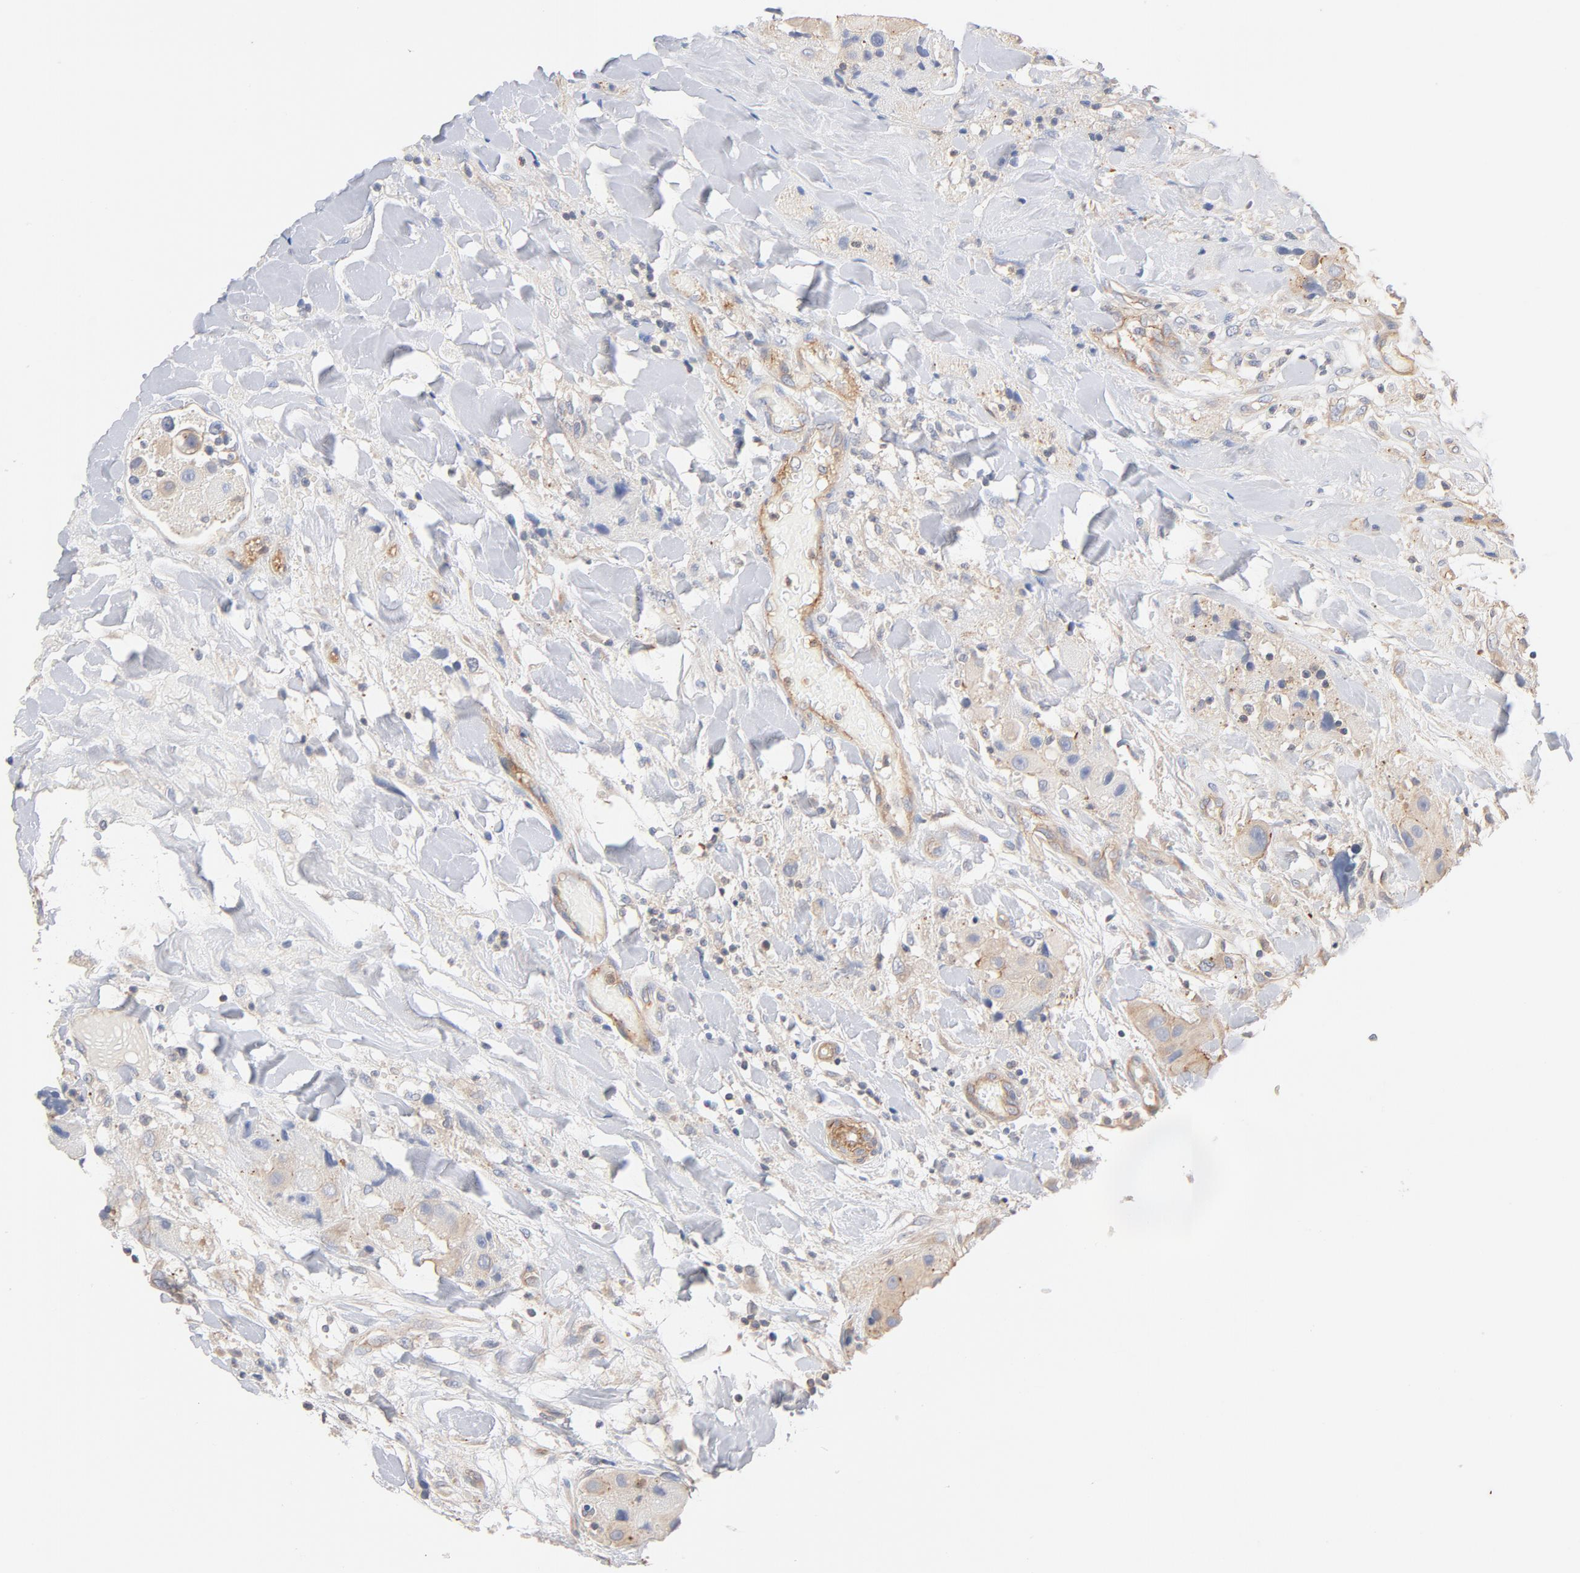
{"staining": {"intensity": "weak", "quantity": "25%-75%", "location": "cytoplasmic/membranous"}, "tissue": "head and neck cancer", "cell_type": "Tumor cells", "image_type": "cancer", "snomed": [{"axis": "morphology", "description": "Normal tissue, NOS"}, {"axis": "morphology", "description": "Adenocarcinoma, NOS"}, {"axis": "topography", "description": "Salivary gland"}, {"axis": "topography", "description": "Head-Neck"}], "caption": "Immunohistochemical staining of head and neck adenocarcinoma exhibits low levels of weak cytoplasmic/membranous protein positivity in about 25%-75% of tumor cells.", "gene": "STRN3", "patient": {"sex": "male", "age": 80}}